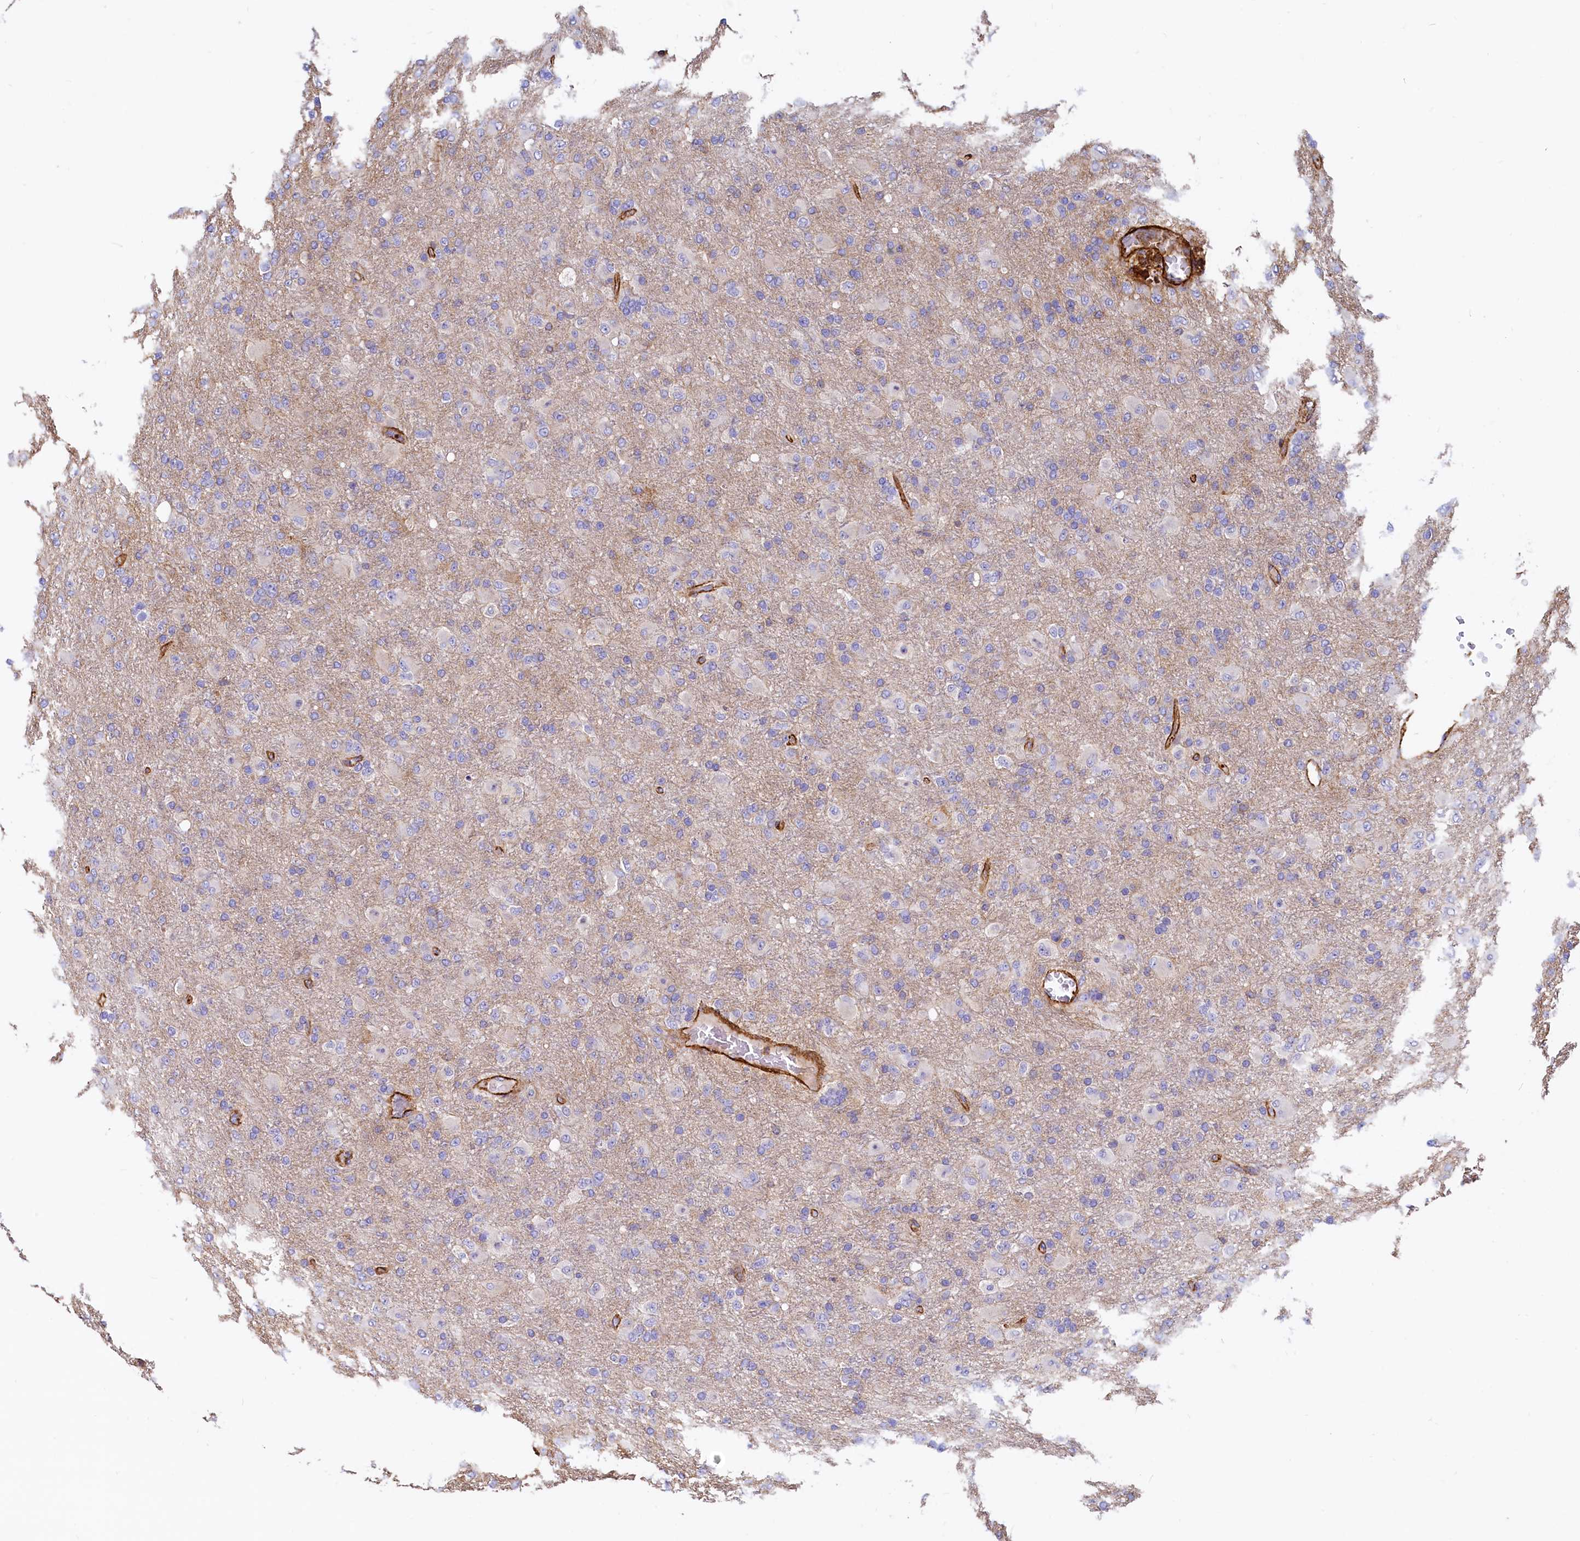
{"staining": {"intensity": "negative", "quantity": "none", "location": "none"}, "tissue": "glioma", "cell_type": "Tumor cells", "image_type": "cancer", "snomed": [{"axis": "morphology", "description": "Glioma, malignant, Low grade"}, {"axis": "topography", "description": "Brain"}], "caption": "High magnification brightfield microscopy of low-grade glioma (malignant) stained with DAB (brown) and counterstained with hematoxylin (blue): tumor cells show no significant staining. (DAB immunohistochemistry visualized using brightfield microscopy, high magnification).", "gene": "THBS1", "patient": {"sex": "male", "age": 65}}